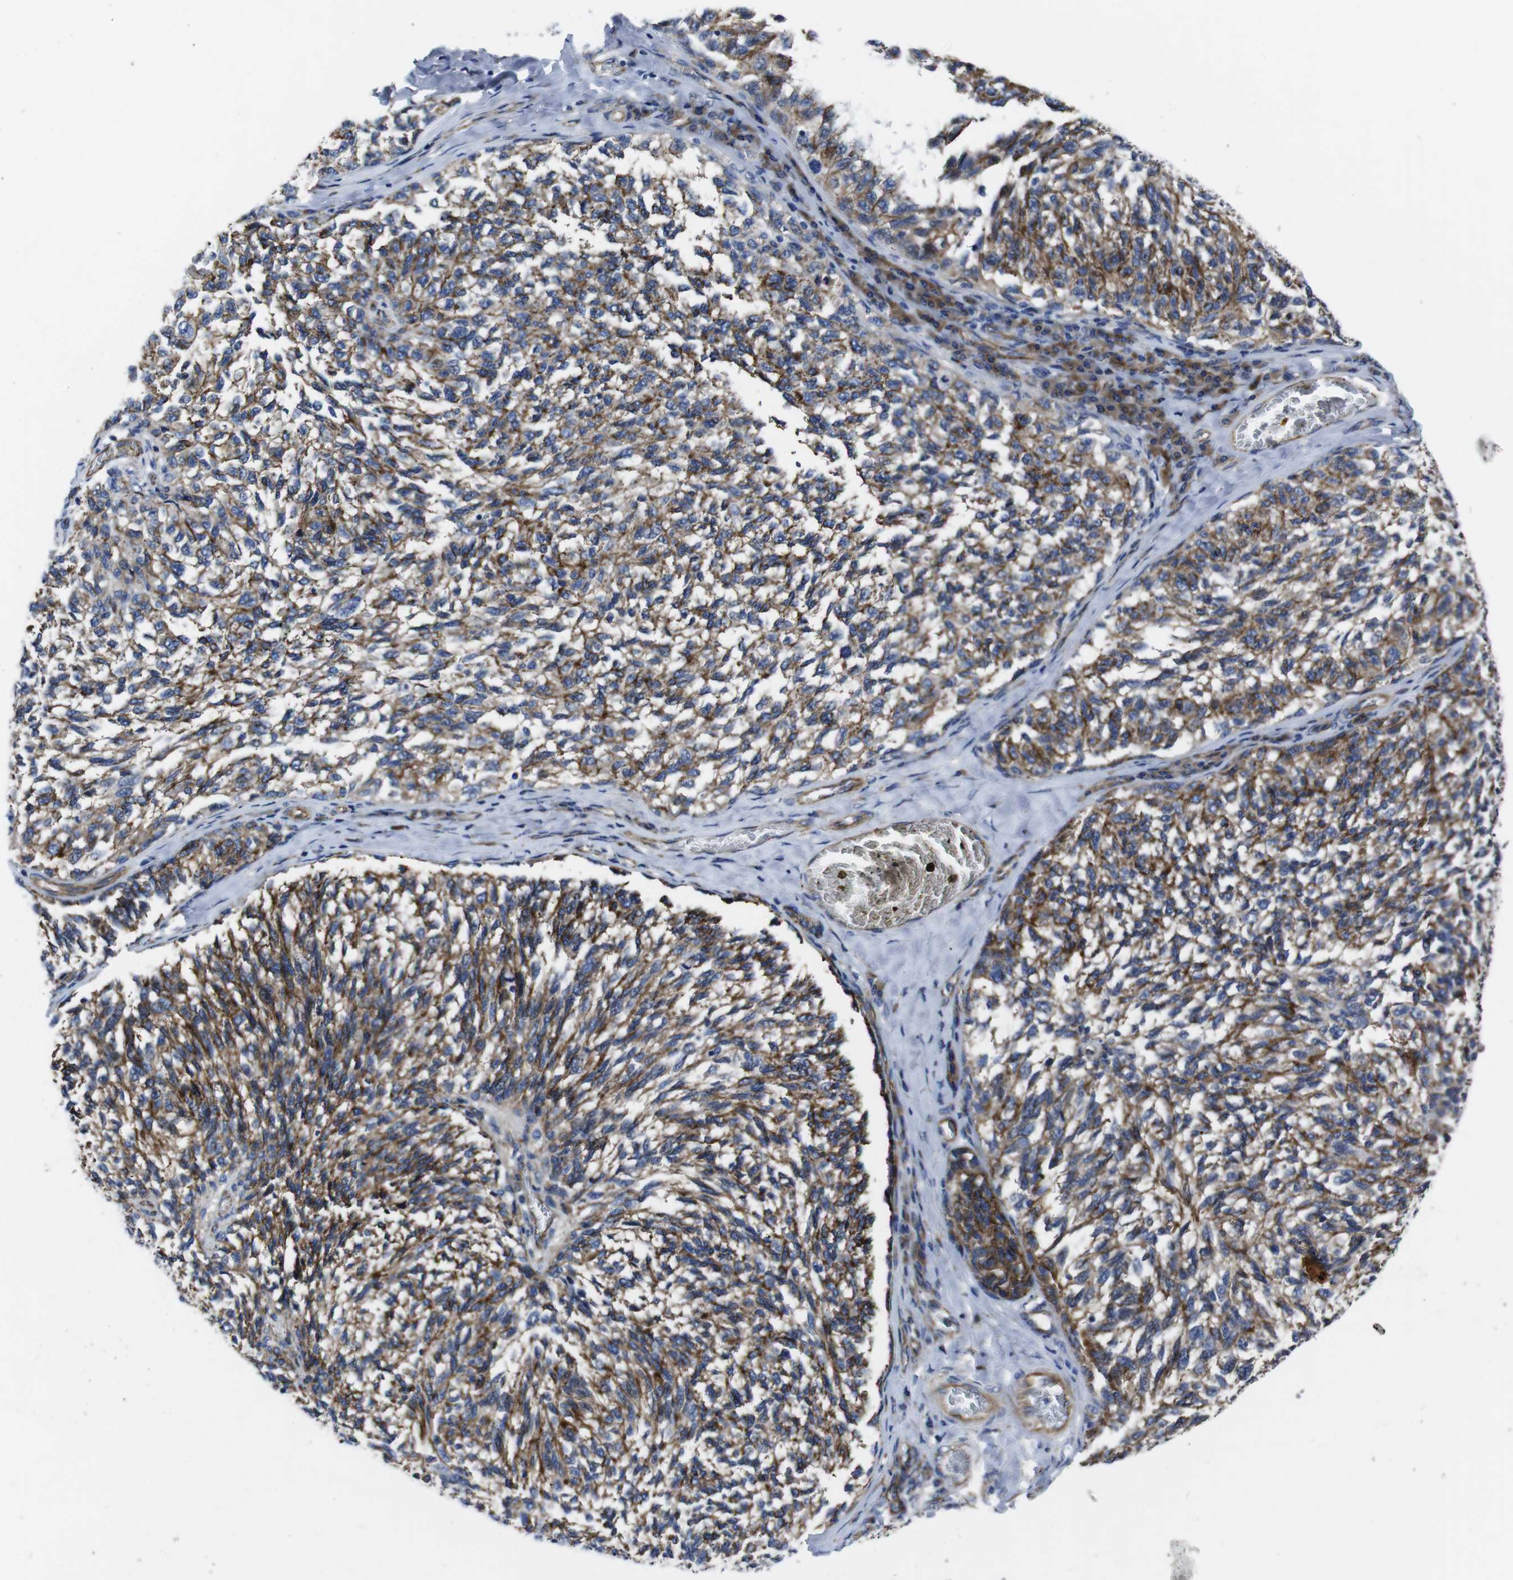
{"staining": {"intensity": "moderate", "quantity": ">75%", "location": "cytoplasmic/membranous"}, "tissue": "melanoma", "cell_type": "Tumor cells", "image_type": "cancer", "snomed": [{"axis": "morphology", "description": "Malignant melanoma, NOS"}, {"axis": "topography", "description": "Skin"}], "caption": "DAB (3,3'-diaminobenzidine) immunohistochemical staining of melanoma reveals moderate cytoplasmic/membranous protein staining in approximately >75% of tumor cells.", "gene": "NUMB", "patient": {"sex": "female", "age": 73}}